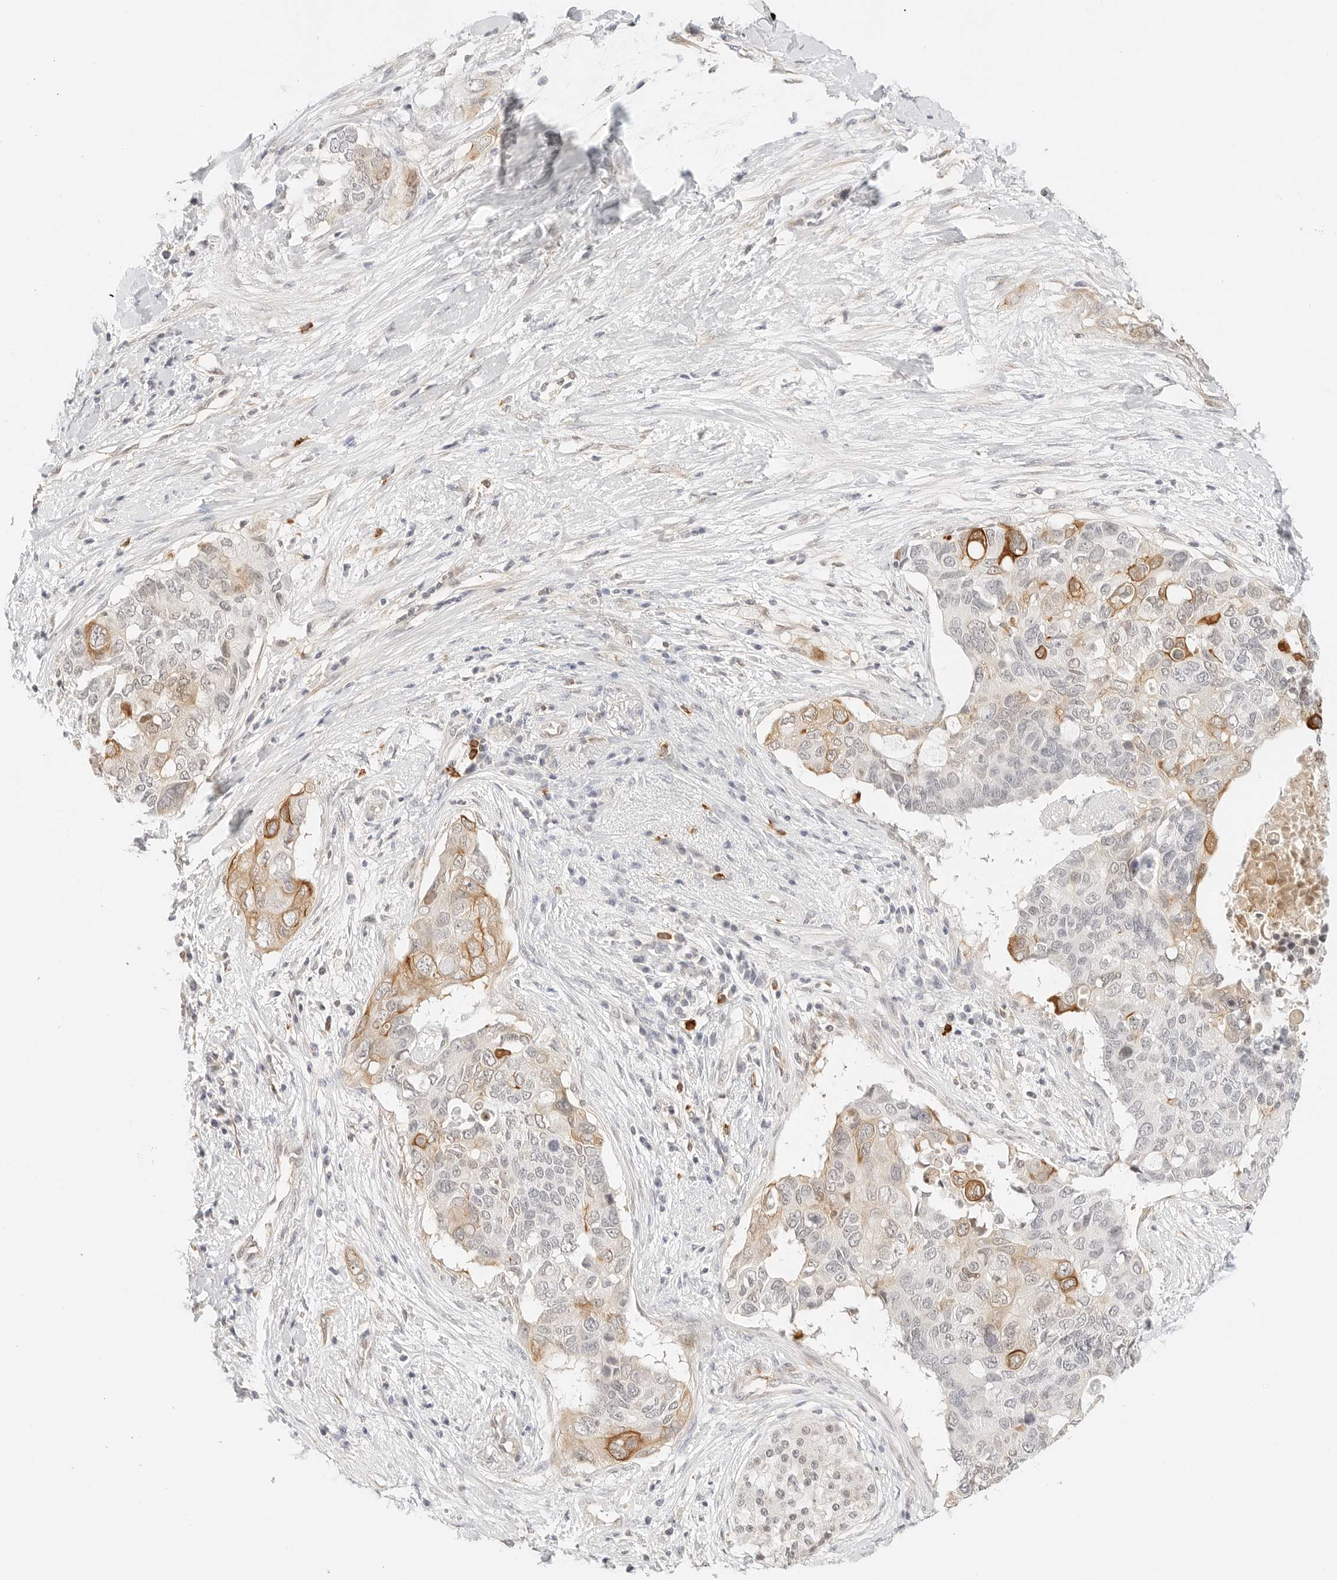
{"staining": {"intensity": "moderate", "quantity": "25%-75%", "location": "cytoplasmic/membranous,nuclear"}, "tissue": "pancreatic cancer", "cell_type": "Tumor cells", "image_type": "cancer", "snomed": [{"axis": "morphology", "description": "Adenocarcinoma, NOS"}, {"axis": "topography", "description": "Pancreas"}], "caption": "Protein expression analysis of human adenocarcinoma (pancreatic) reveals moderate cytoplasmic/membranous and nuclear expression in about 25%-75% of tumor cells.", "gene": "TEKT2", "patient": {"sex": "female", "age": 56}}